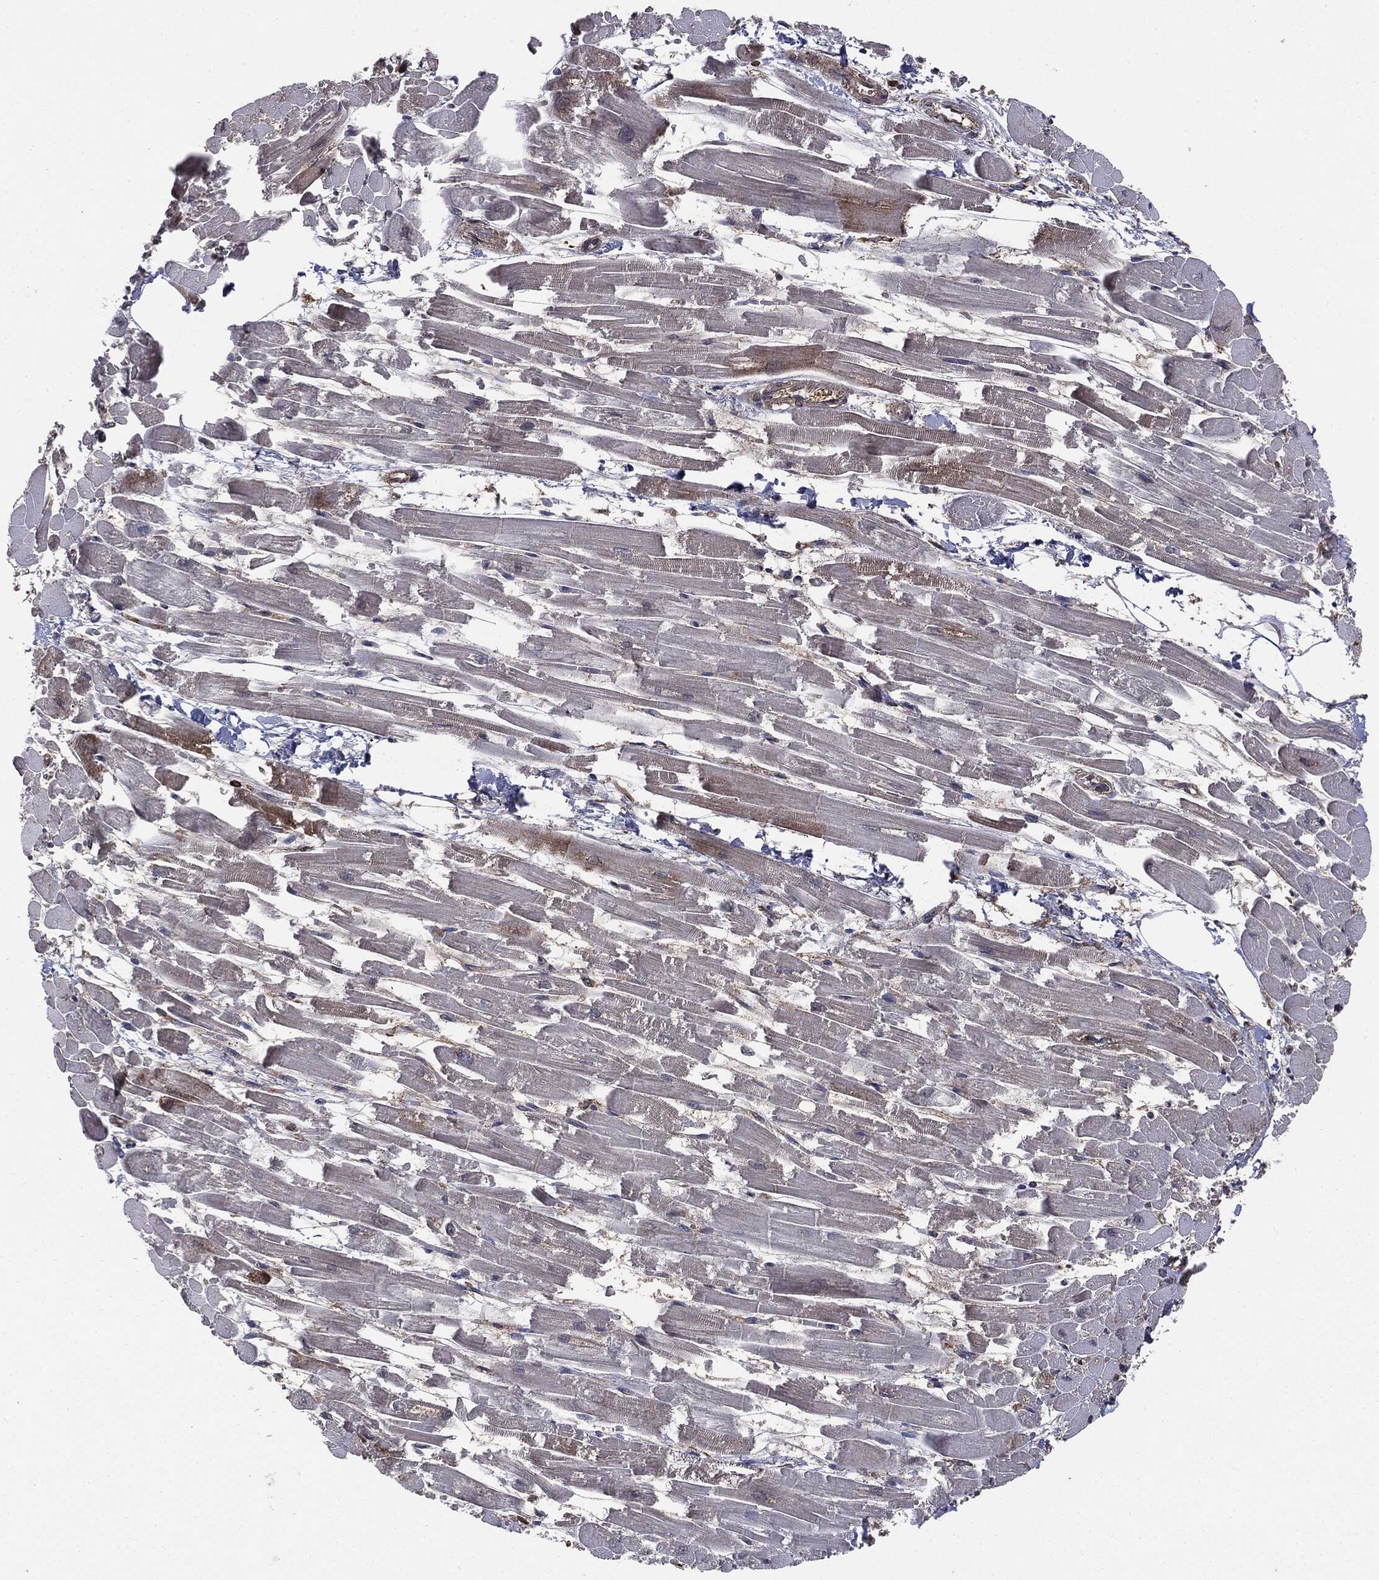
{"staining": {"intensity": "moderate", "quantity": "25%-75%", "location": "cytoplasmic/membranous"}, "tissue": "heart muscle", "cell_type": "Cardiomyocytes", "image_type": "normal", "snomed": [{"axis": "morphology", "description": "Normal tissue, NOS"}, {"axis": "topography", "description": "Heart"}], "caption": "About 25%-75% of cardiomyocytes in normal human heart muscle display moderate cytoplasmic/membranous protein positivity as visualized by brown immunohistochemical staining.", "gene": "NME1", "patient": {"sex": "female", "age": 52}}